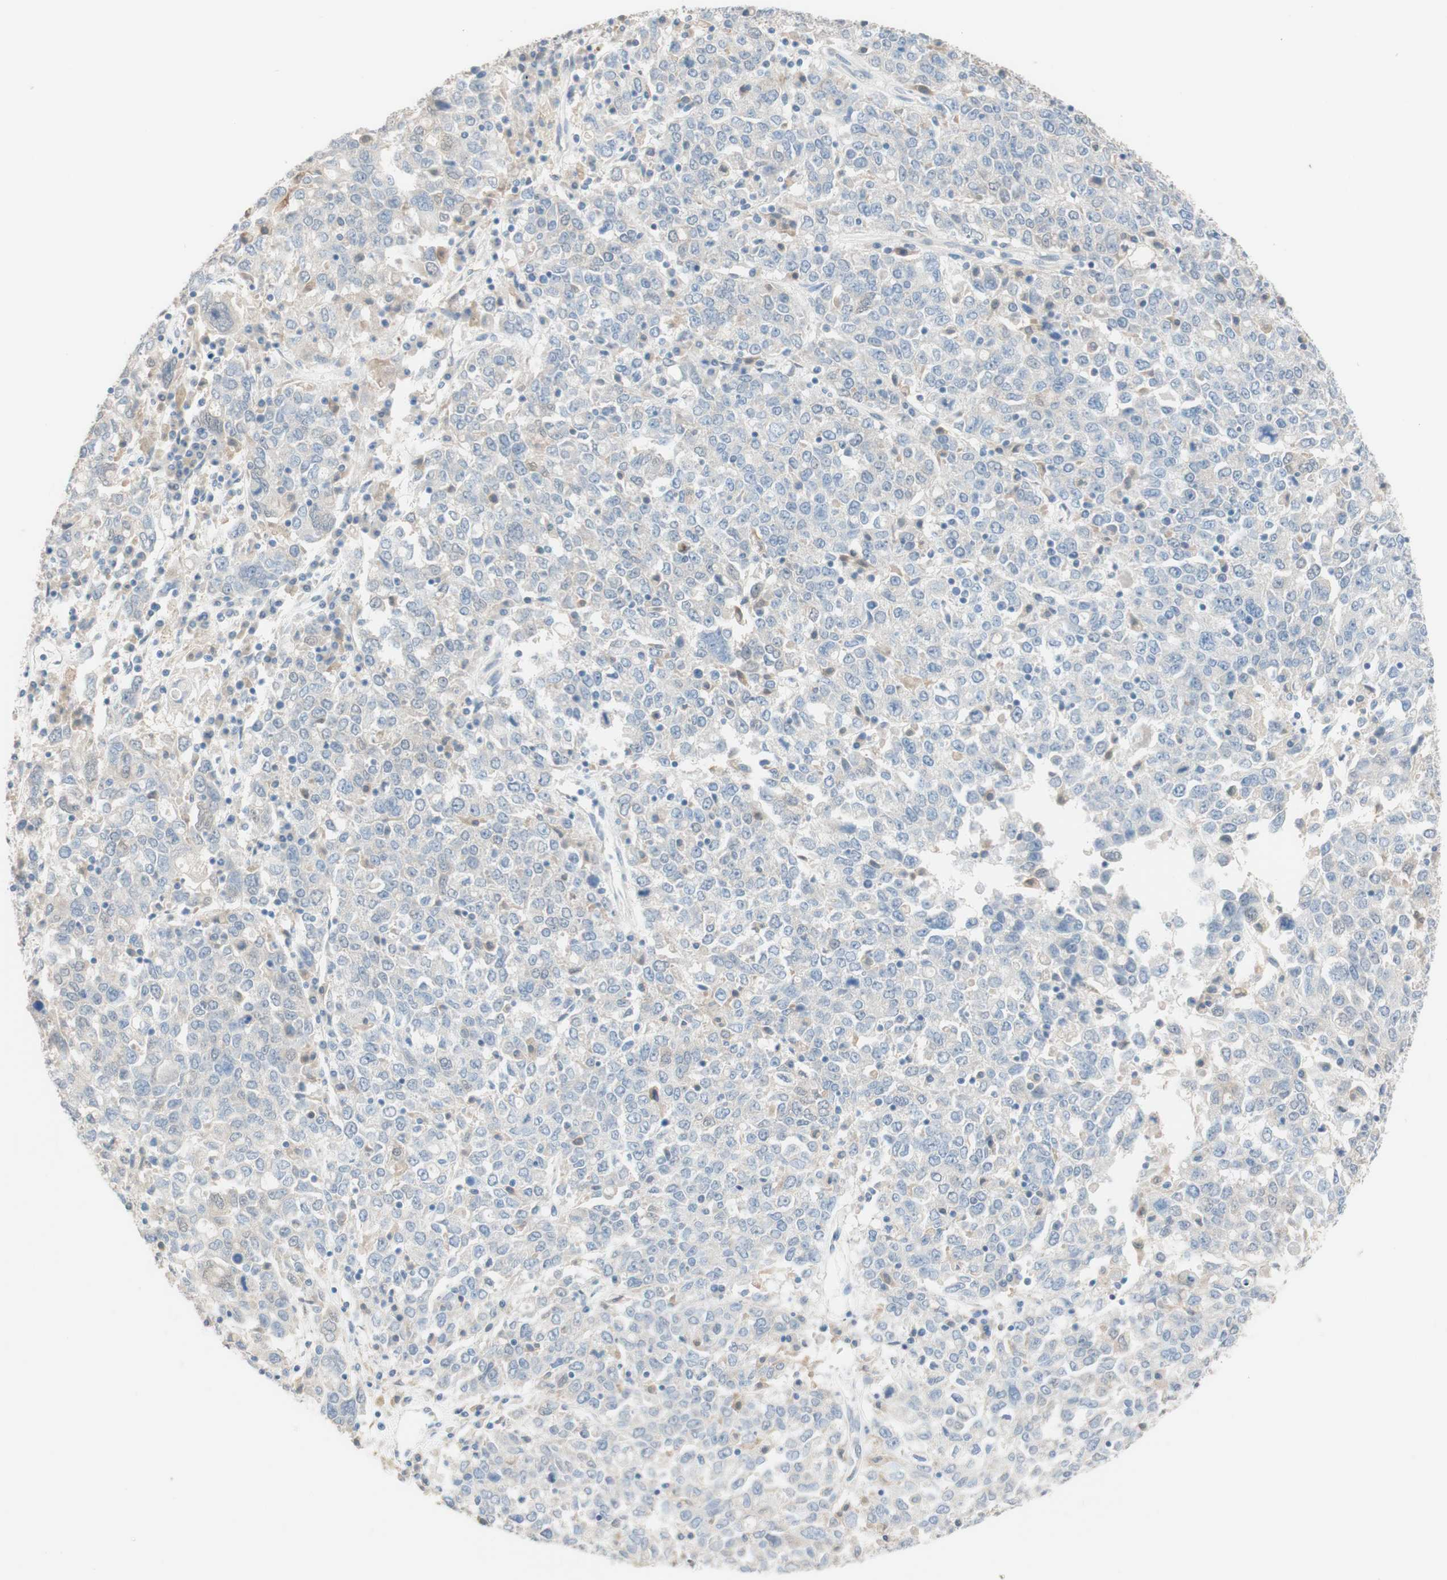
{"staining": {"intensity": "weak", "quantity": "<25%", "location": "cytoplasmic/membranous"}, "tissue": "ovarian cancer", "cell_type": "Tumor cells", "image_type": "cancer", "snomed": [{"axis": "morphology", "description": "Carcinoma, endometroid"}, {"axis": "topography", "description": "Ovary"}], "caption": "Ovarian cancer (endometroid carcinoma) was stained to show a protein in brown. There is no significant expression in tumor cells.", "gene": "COMT", "patient": {"sex": "female", "age": 62}}